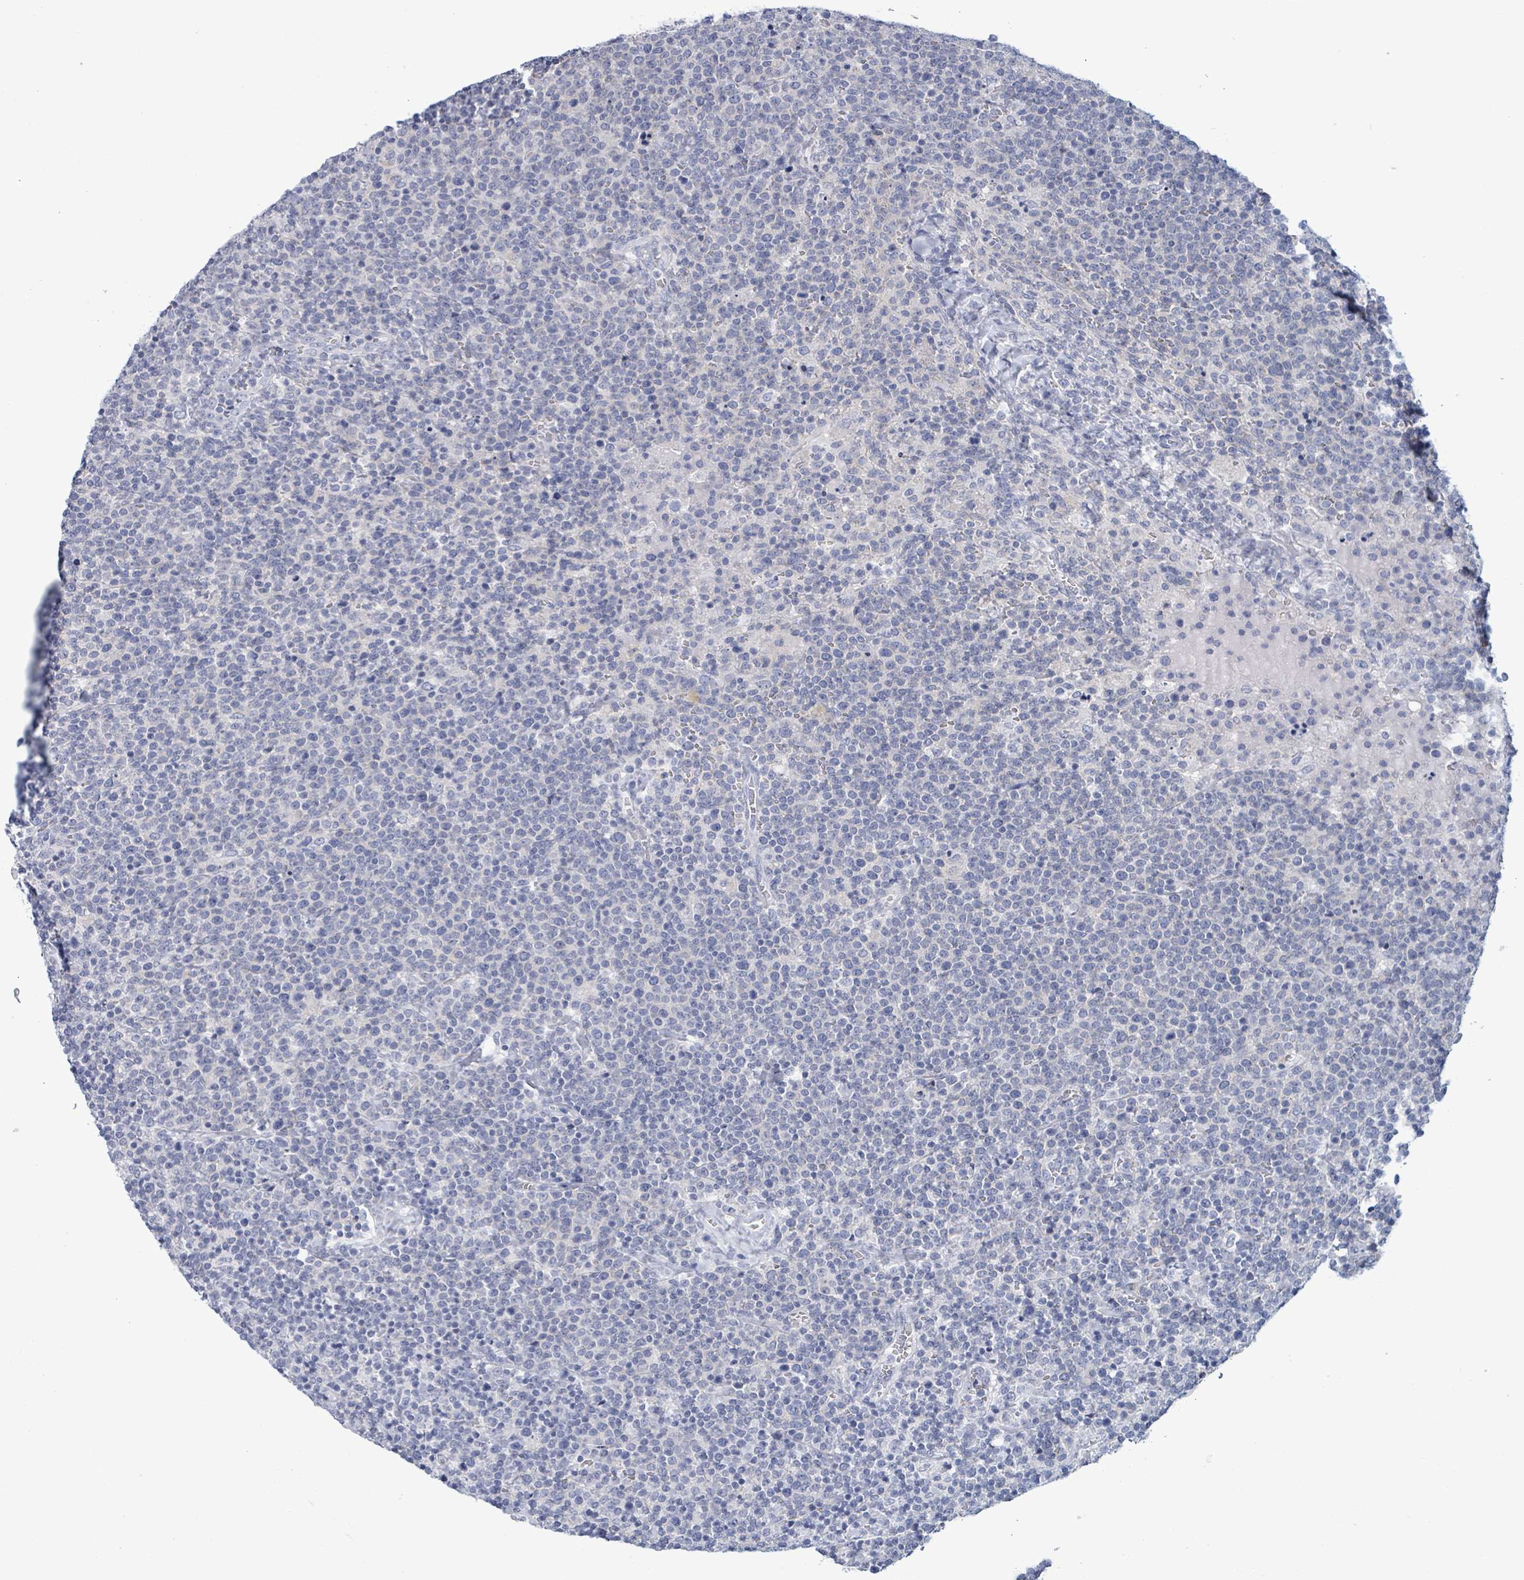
{"staining": {"intensity": "negative", "quantity": "none", "location": "none"}, "tissue": "lymphoma", "cell_type": "Tumor cells", "image_type": "cancer", "snomed": [{"axis": "morphology", "description": "Malignant lymphoma, non-Hodgkin's type, High grade"}, {"axis": "topography", "description": "Lymph node"}], "caption": "DAB immunohistochemical staining of human malignant lymphoma, non-Hodgkin's type (high-grade) demonstrates no significant positivity in tumor cells.", "gene": "BSG", "patient": {"sex": "male", "age": 61}}